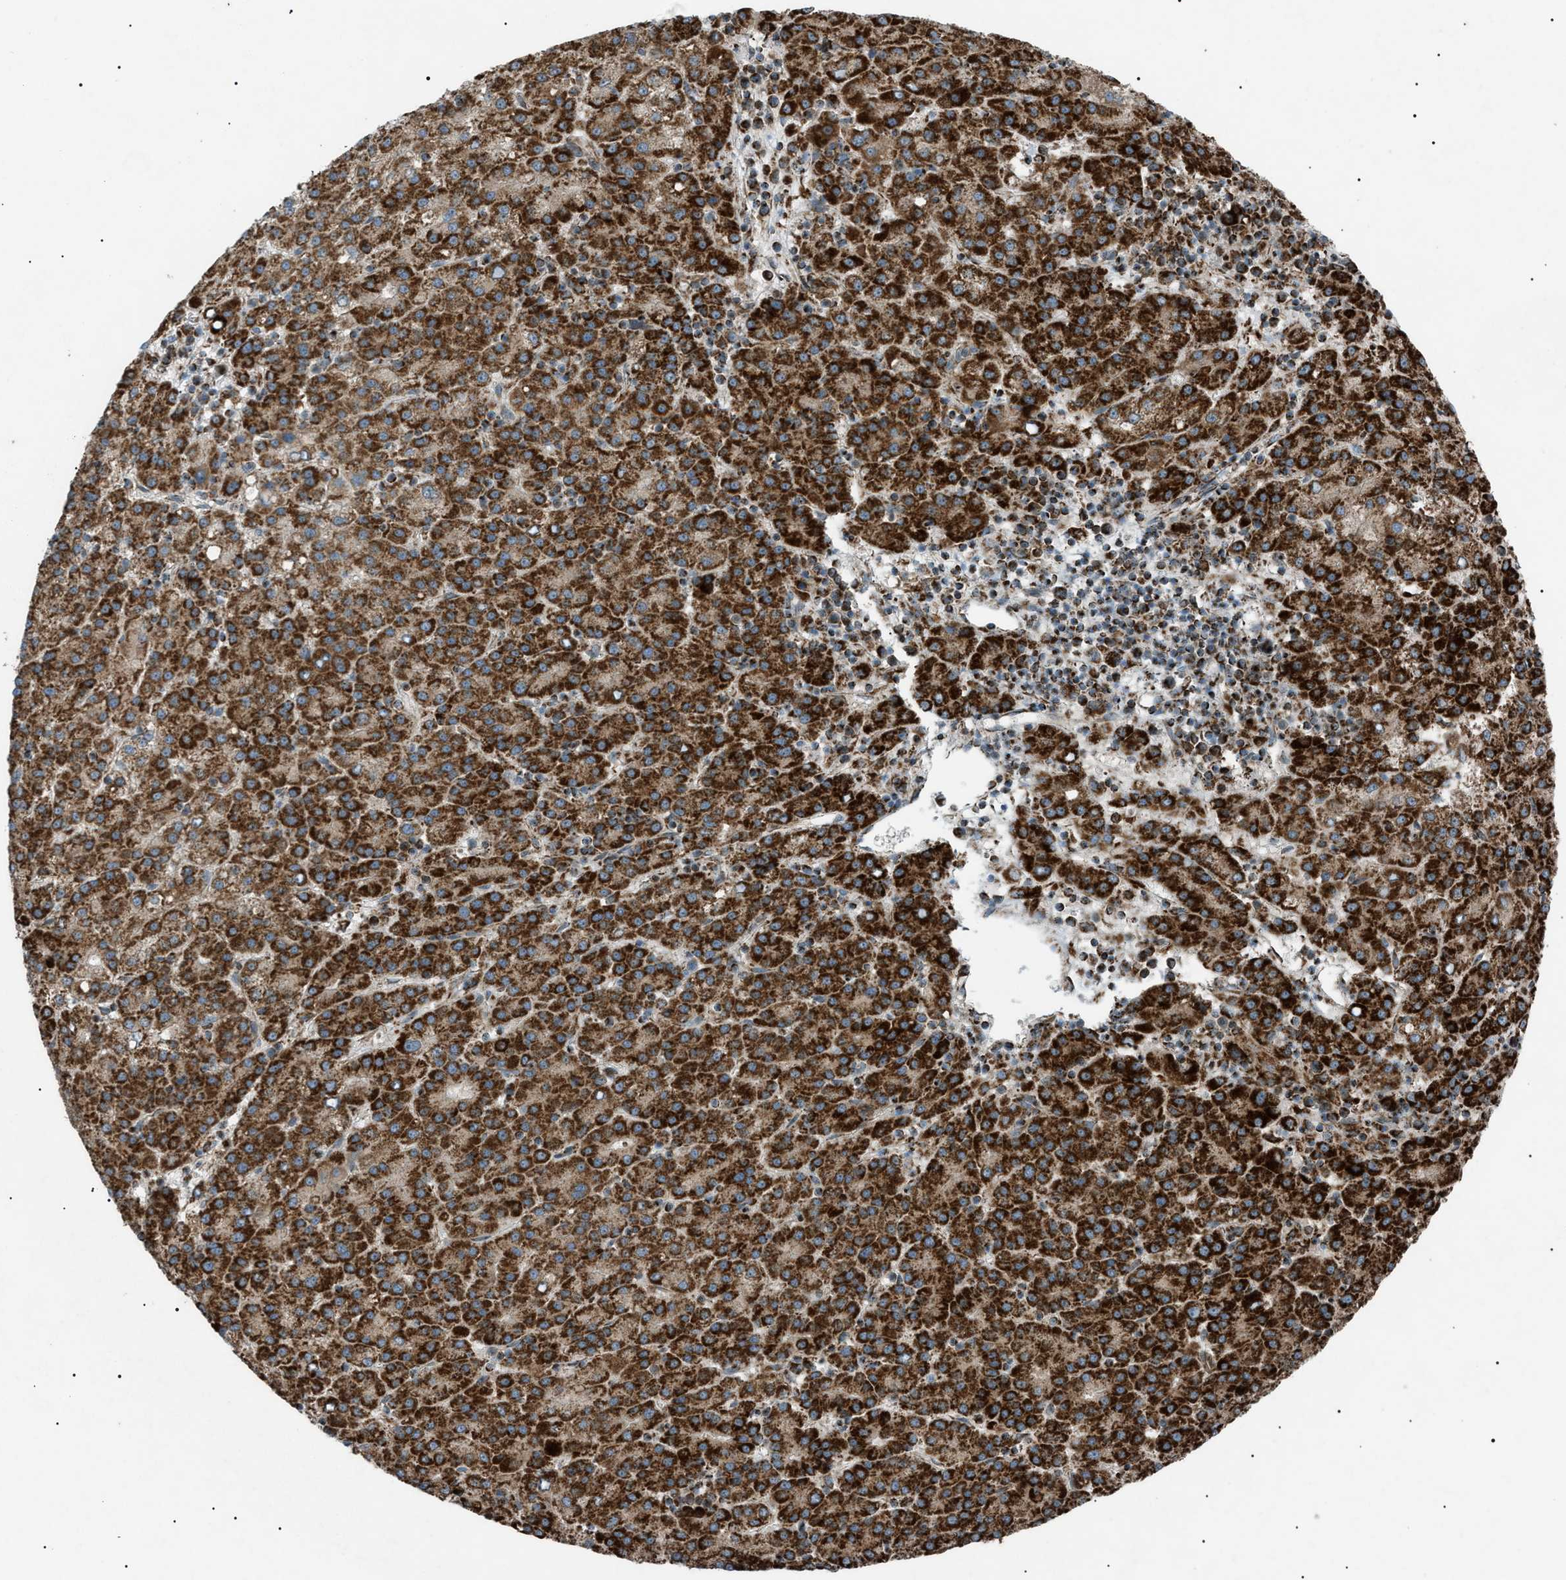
{"staining": {"intensity": "strong", "quantity": ">75%", "location": "cytoplasmic/membranous"}, "tissue": "liver cancer", "cell_type": "Tumor cells", "image_type": "cancer", "snomed": [{"axis": "morphology", "description": "Carcinoma, Hepatocellular, NOS"}, {"axis": "topography", "description": "Liver"}], "caption": "A brown stain labels strong cytoplasmic/membranous positivity of a protein in liver hepatocellular carcinoma tumor cells. The staining was performed using DAB, with brown indicating positive protein expression. Nuclei are stained blue with hematoxylin.", "gene": "C1GALT1C1", "patient": {"sex": "female", "age": 58}}